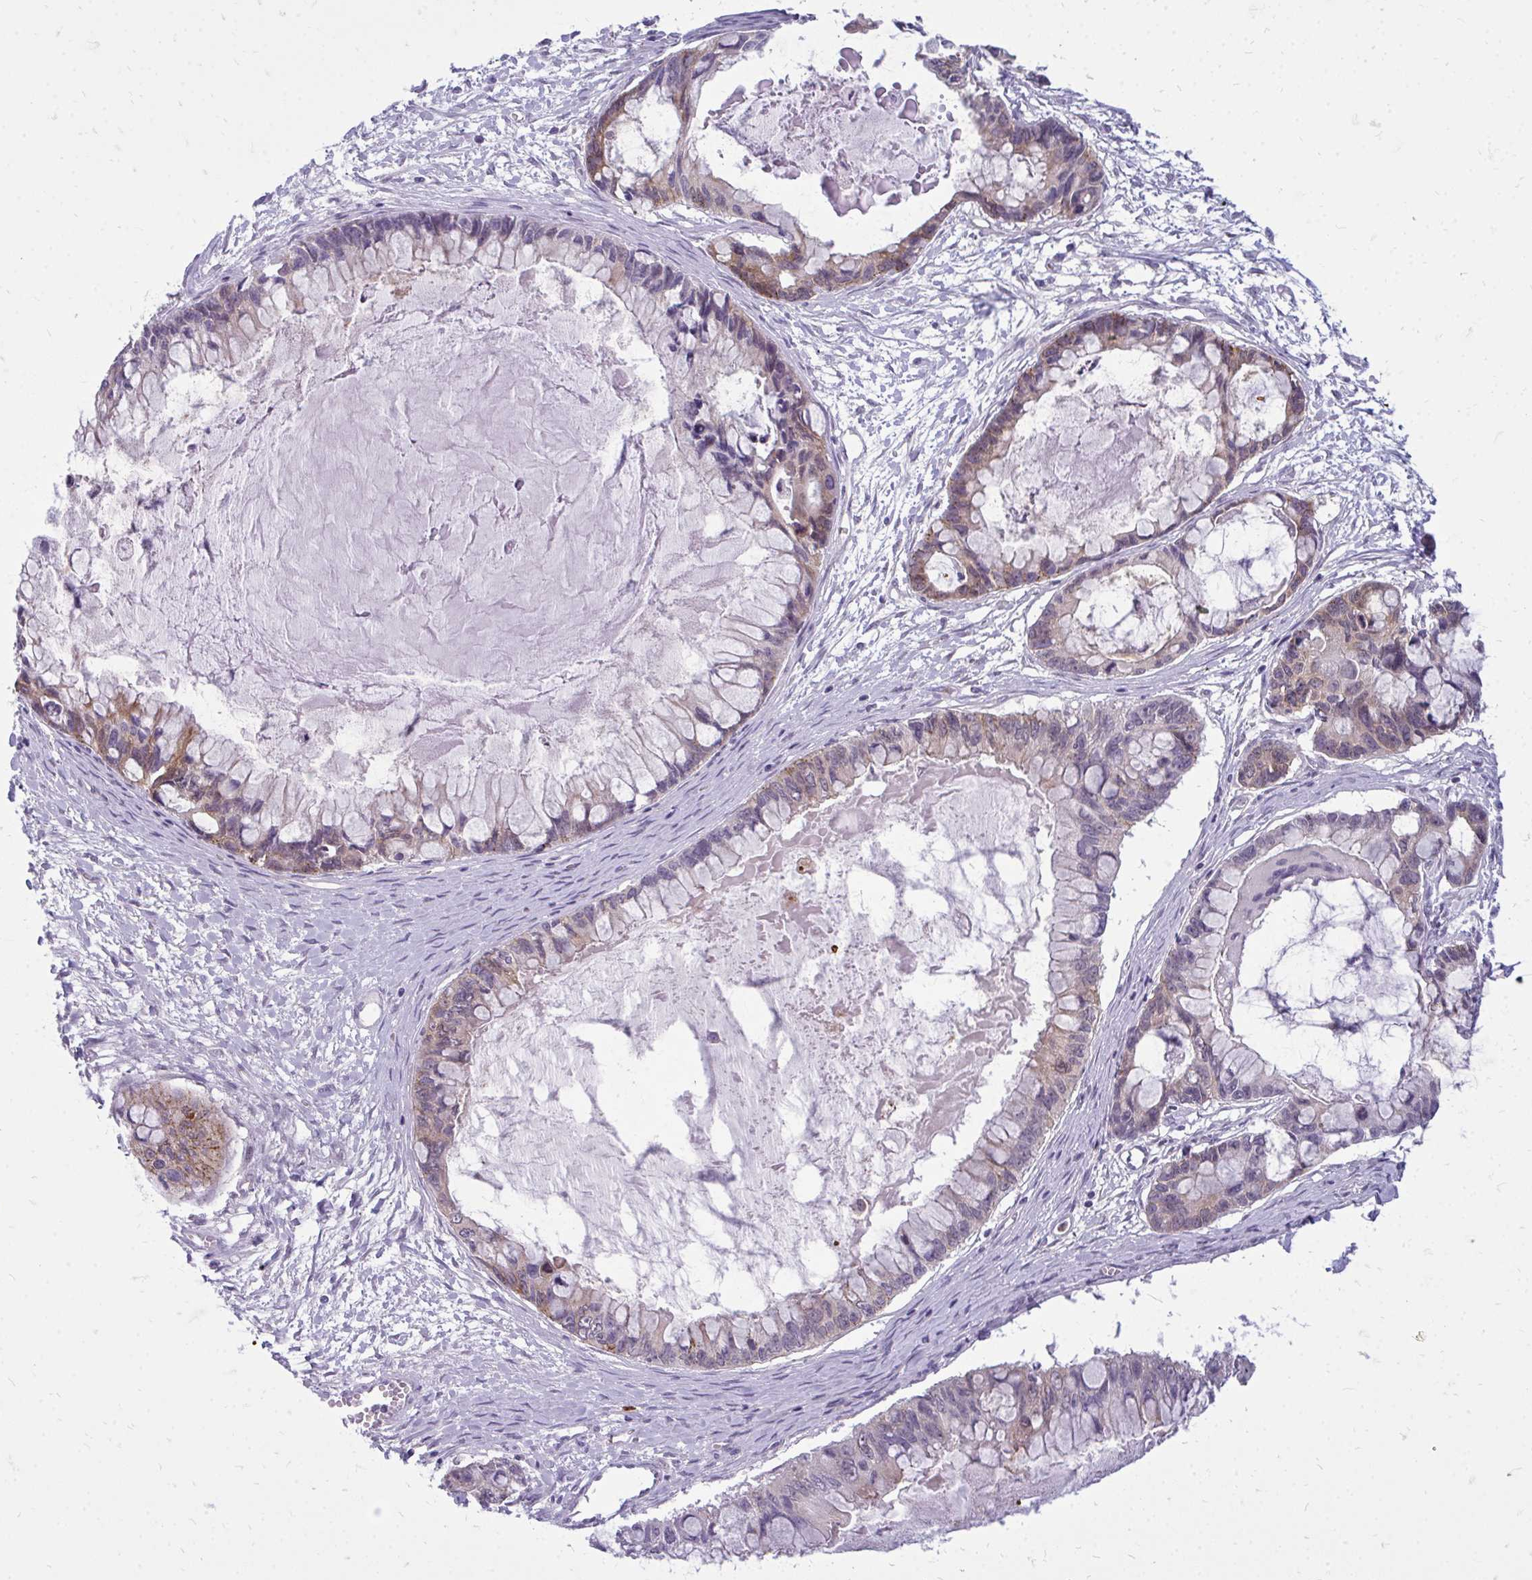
{"staining": {"intensity": "moderate", "quantity": "25%-75%", "location": "cytoplasmic/membranous"}, "tissue": "ovarian cancer", "cell_type": "Tumor cells", "image_type": "cancer", "snomed": [{"axis": "morphology", "description": "Cystadenocarcinoma, mucinous, NOS"}, {"axis": "topography", "description": "Ovary"}], "caption": "Immunohistochemistry image of neoplastic tissue: mucinous cystadenocarcinoma (ovarian) stained using immunohistochemistry (IHC) shows medium levels of moderate protein expression localized specifically in the cytoplasmic/membranous of tumor cells, appearing as a cytoplasmic/membranous brown color.", "gene": "ACSL5", "patient": {"sex": "female", "age": 63}}